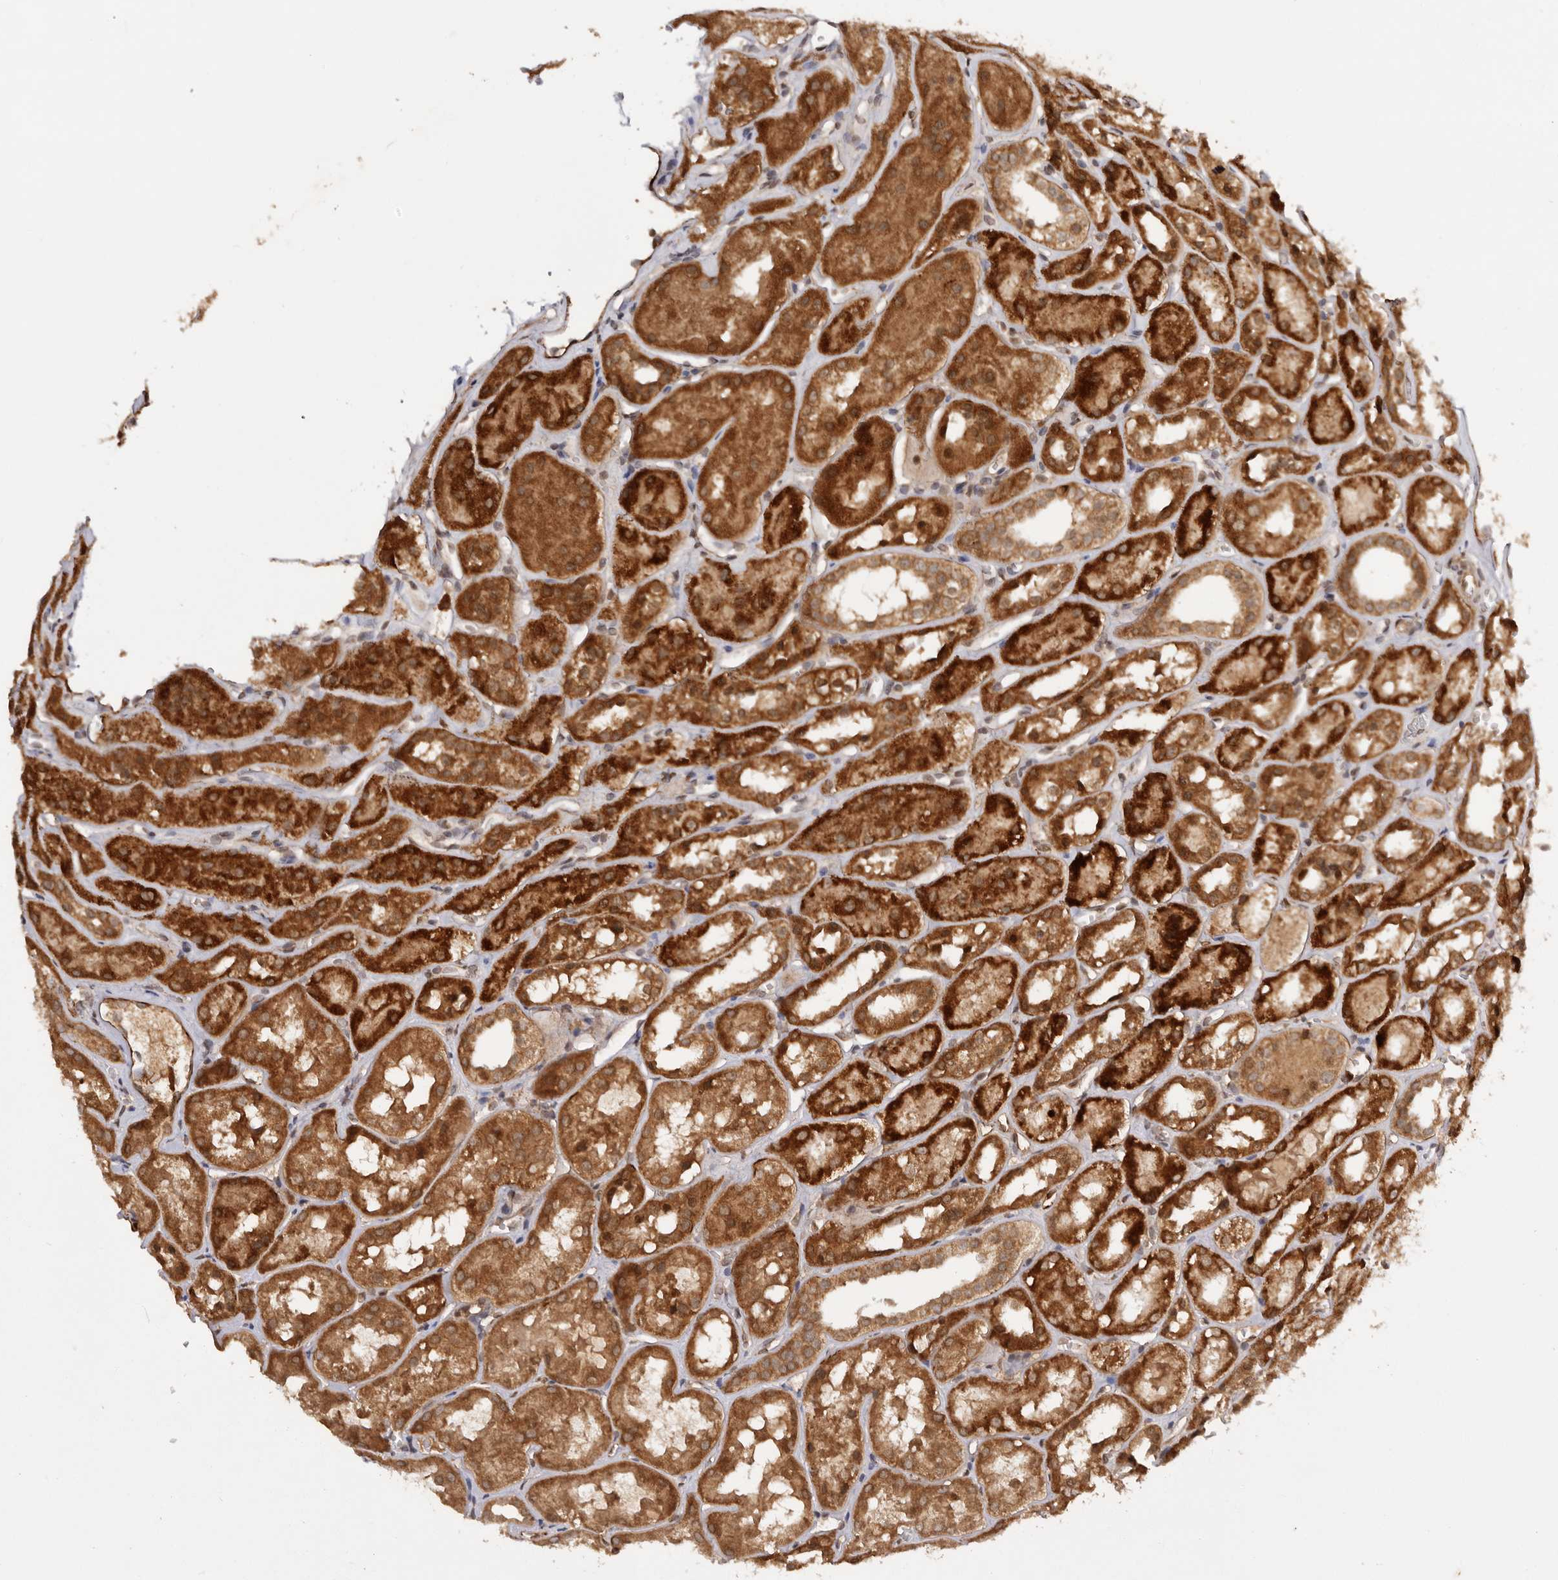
{"staining": {"intensity": "moderate", "quantity": "25%-75%", "location": "cytoplasmic/membranous"}, "tissue": "kidney", "cell_type": "Cells in glomeruli", "image_type": "normal", "snomed": [{"axis": "morphology", "description": "Normal tissue, NOS"}, {"axis": "topography", "description": "Kidney"}], "caption": "A brown stain shows moderate cytoplasmic/membranous expression of a protein in cells in glomeruli of normal kidney.", "gene": "TARS2", "patient": {"sex": "male", "age": 16}}